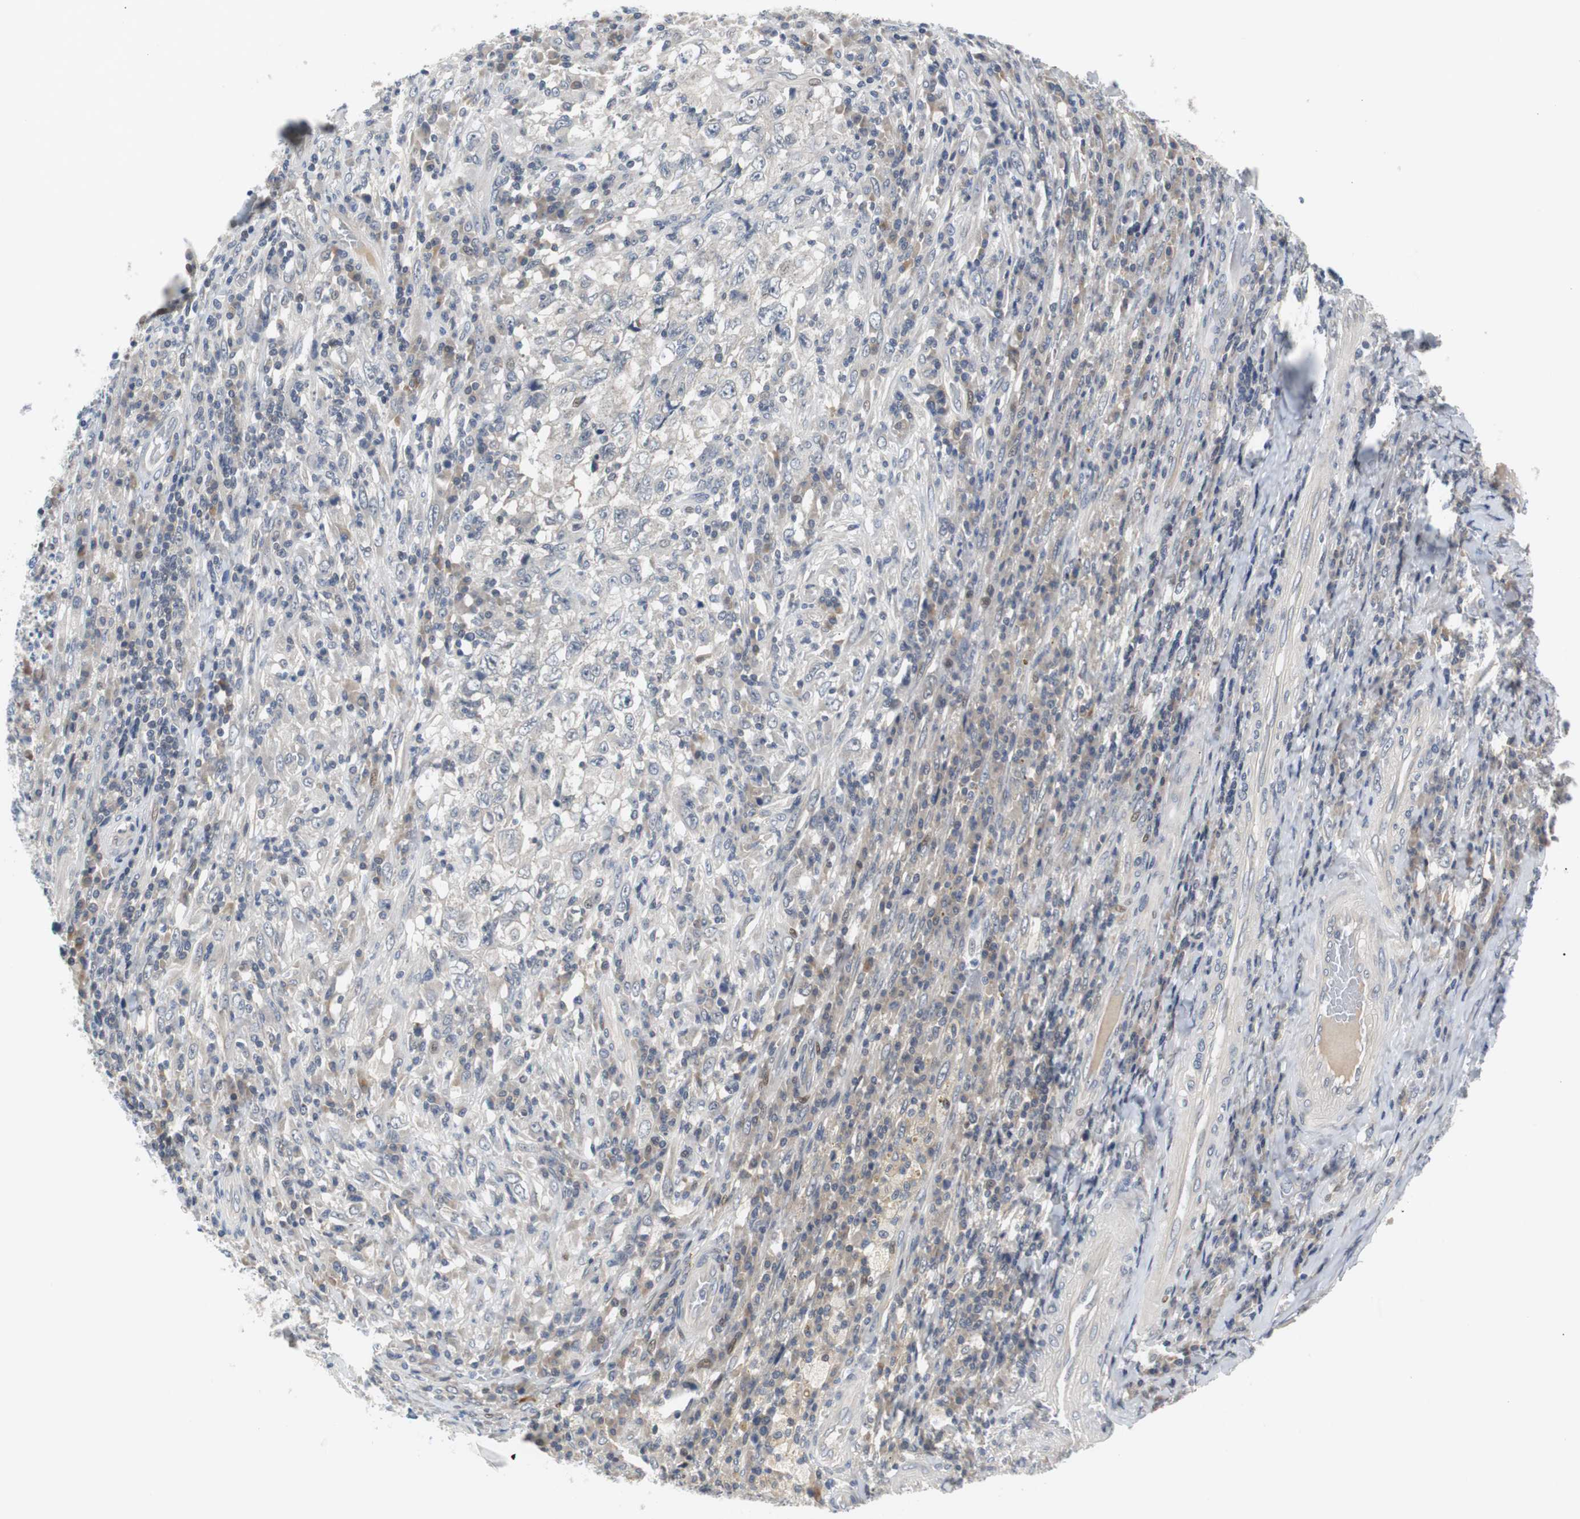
{"staining": {"intensity": "negative", "quantity": "none", "location": "none"}, "tissue": "testis cancer", "cell_type": "Tumor cells", "image_type": "cancer", "snomed": [{"axis": "morphology", "description": "Necrosis, NOS"}, {"axis": "morphology", "description": "Carcinoma, Embryonal, NOS"}, {"axis": "topography", "description": "Testis"}], "caption": "An immunohistochemistry (IHC) micrograph of testis embryonal carcinoma is shown. There is no staining in tumor cells of testis embryonal carcinoma. Brightfield microscopy of immunohistochemistry (IHC) stained with DAB (brown) and hematoxylin (blue), captured at high magnification.", "gene": "MAP2K4", "patient": {"sex": "male", "age": 19}}